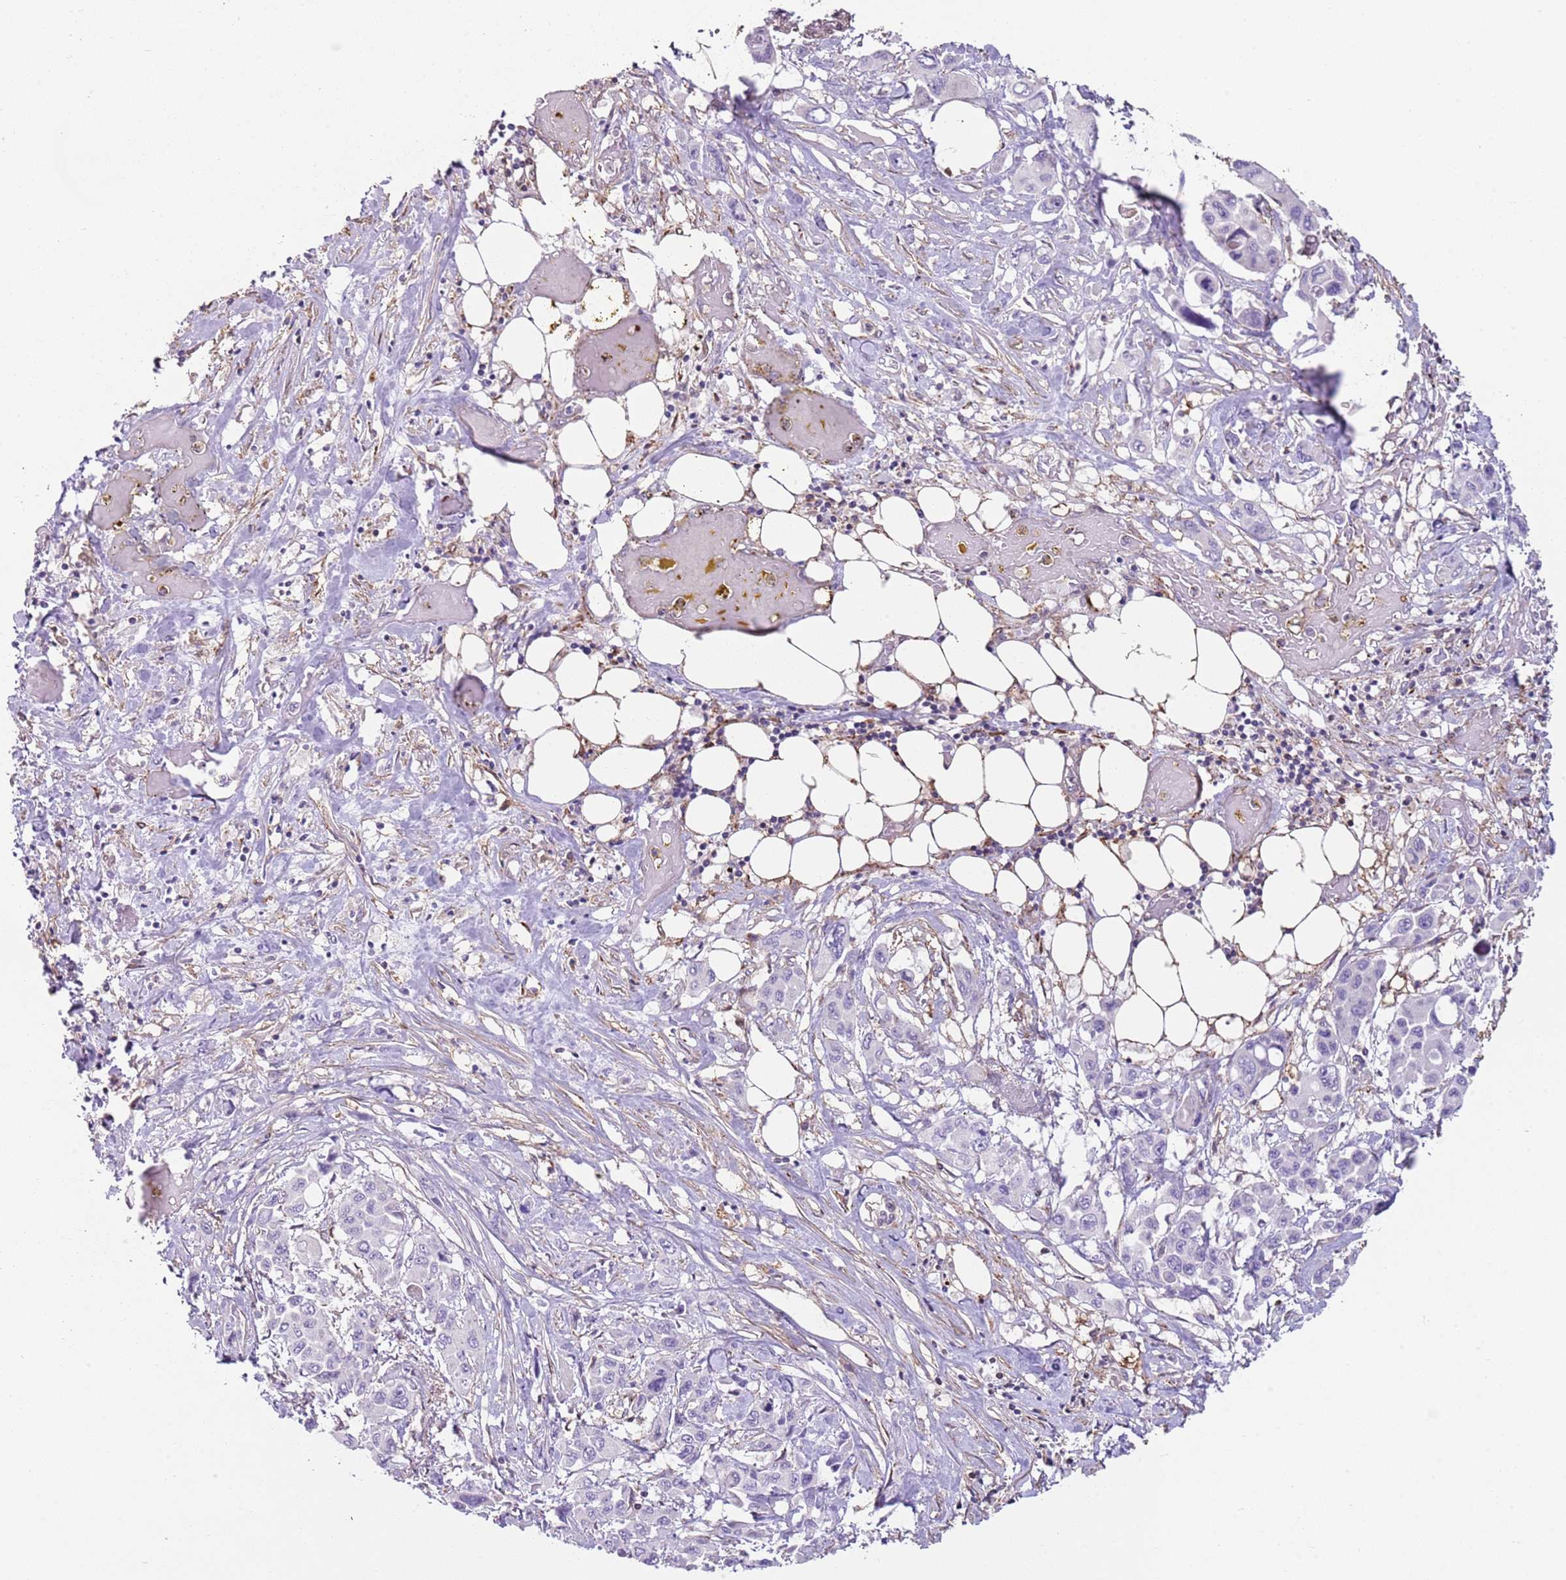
{"staining": {"intensity": "negative", "quantity": "none", "location": "none"}, "tissue": "pancreatic cancer", "cell_type": "Tumor cells", "image_type": "cancer", "snomed": [{"axis": "morphology", "description": "Adenocarcinoma, NOS"}, {"axis": "topography", "description": "Pancreas"}], "caption": "This photomicrograph is of pancreatic adenocarcinoma stained with immunohistochemistry to label a protein in brown with the nuclei are counter-stained blue. There is no positivity in tumor cells. The staining is performed using DAB (3,3'-diaminobenzidine) brown chromogen with nuclei counter-stained in using hematoxylin.", "gene": "GNAI3", "patient": {"sex": "male", "age": 92}}